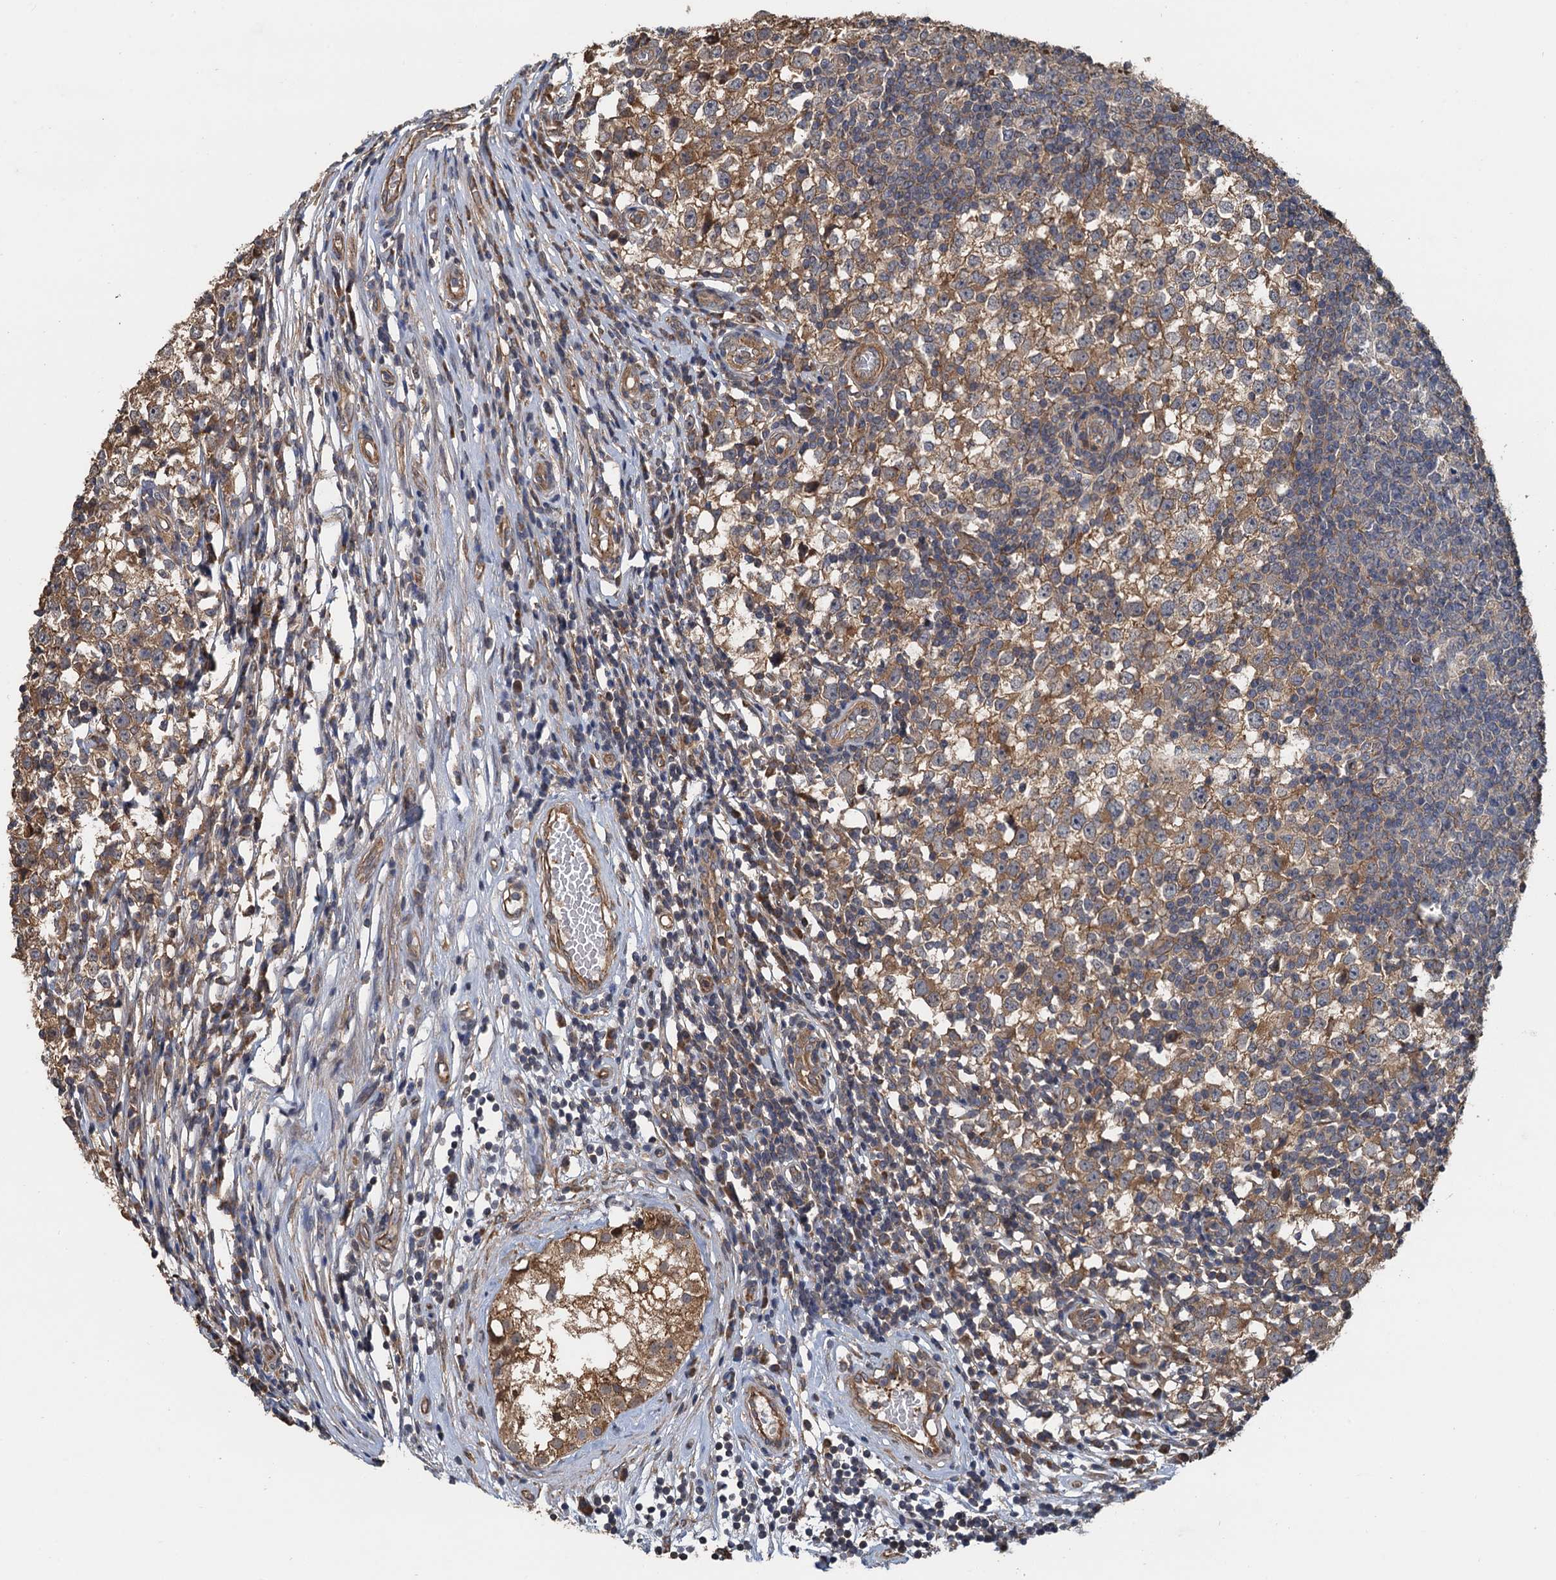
{"staining": {"intensity": "moderate", "quantity": ">75%", "location": "cytoplasmic/membranous"}, "tissue": "testis cancer", "cell_type": "Tumor cells", "image_type": "cancer", "snomed": [{"axis": "morphology", "description": "Seminoma, NOS"}, {"axis": "topography", "description": "Testis"}], "caption": "High-magnification brightfield microscopy of testis seminoma stained with DAB (3,3'-diaminobenzidine) (brown) and counterstained with hematoxylin (blue). tumor cells exhibit moderate cytoplasmic/membranous positivity is present in about>75% of cells.", "gene": "MEAK7", "patient": {"sex": "male", "age": 65}}